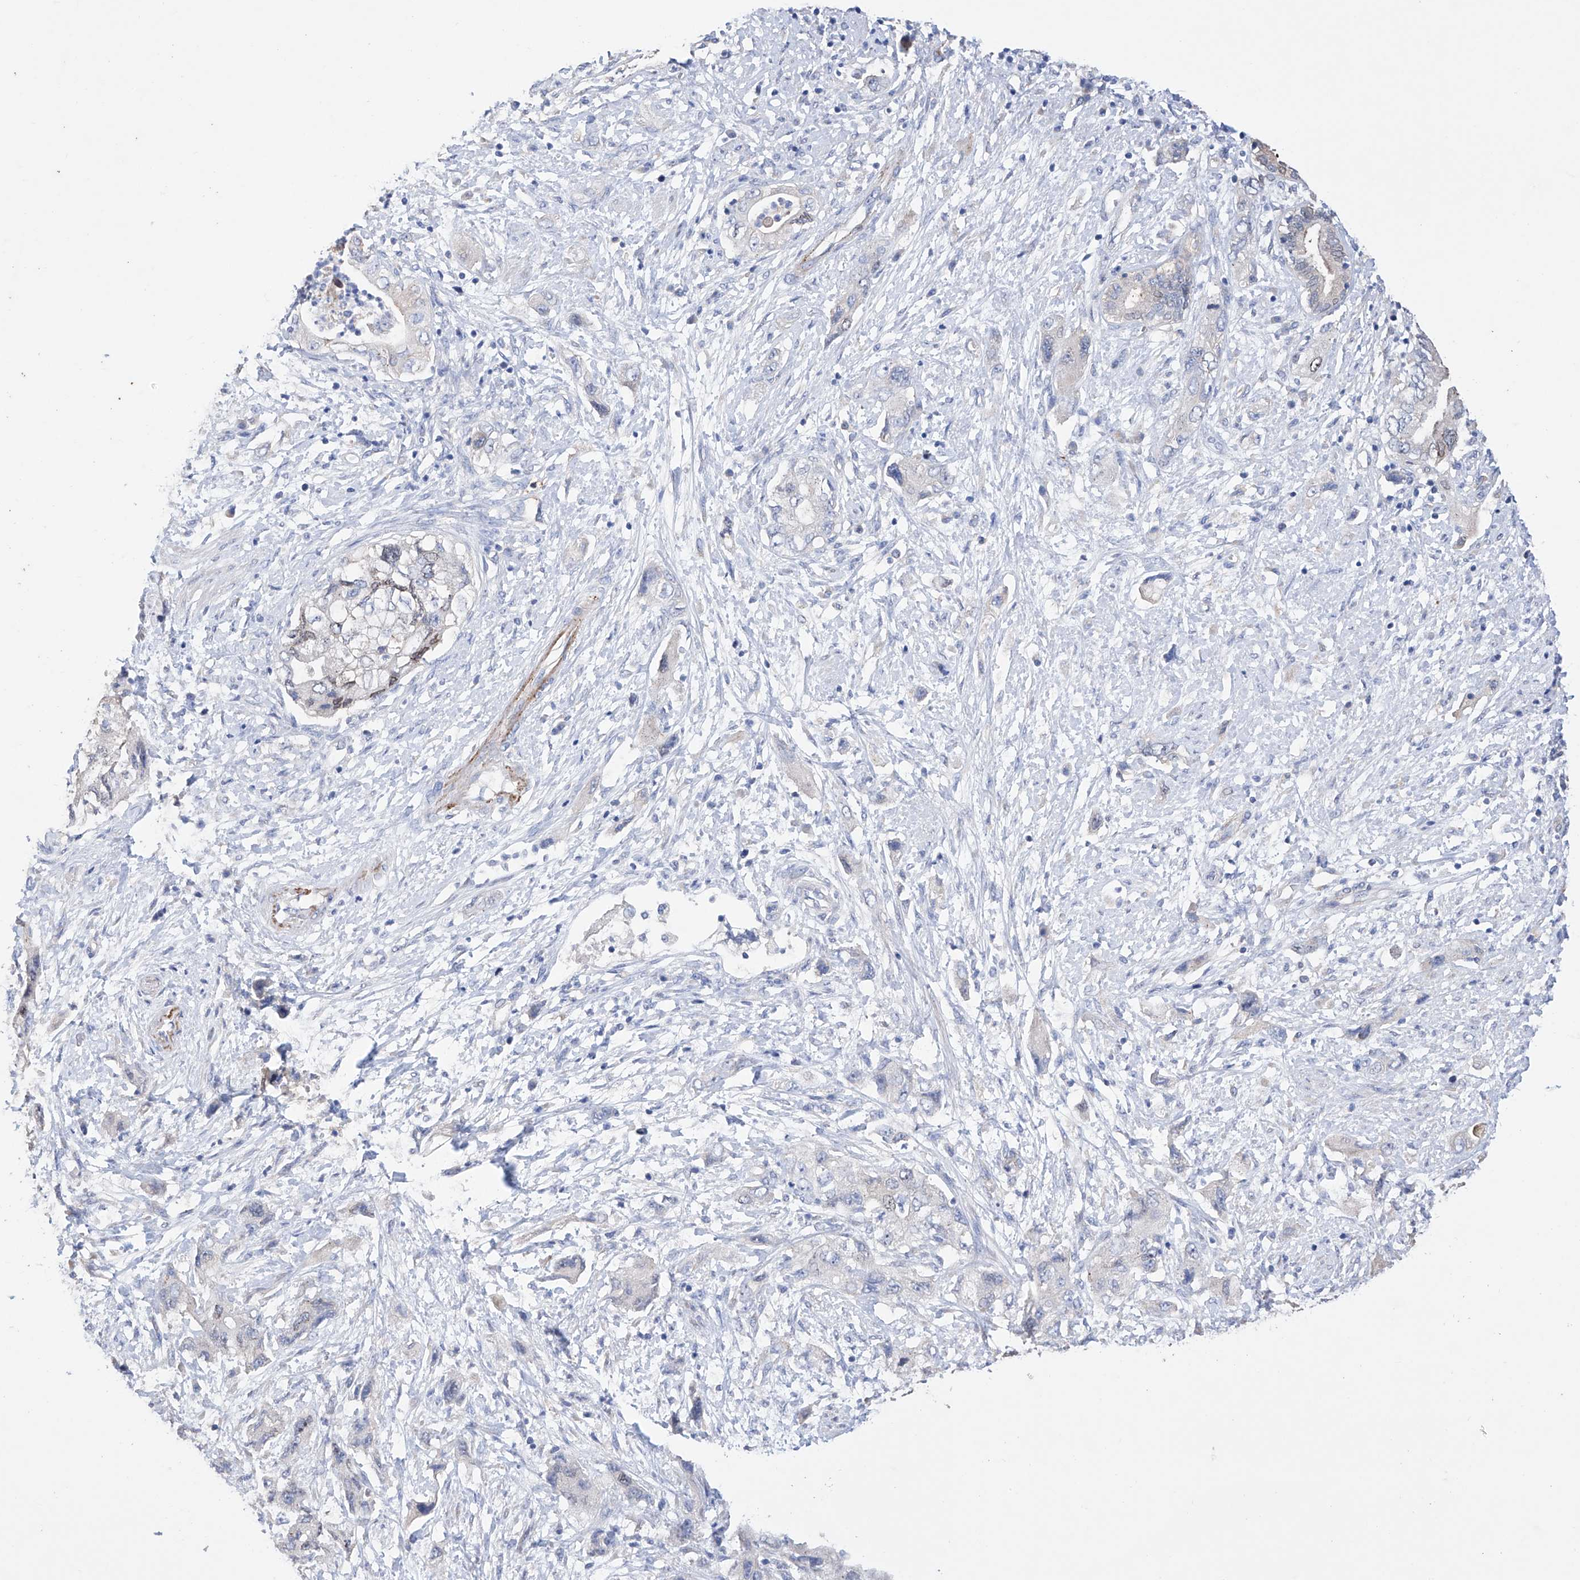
{"staining": {"intensity": "moderate", "quantity": "25%-75%", "location": "cytoplasmic/membranous"}, "tissue": "pancreatic cancer", "cell_type": "Tumor cells", "image_type": "cancer", "snomed": [{"axis": "morphology", "description": "Adenocarcinoma, NOS"}, {"axis": "topography", "description": "Pancreas"}], "caption": "Pancreatic cancer (adenocarcinoma) stained with a protein marker demonstrates moderate staining in tumor cells.", "gene": "AFG1L", "patient": {"sex": "female", "age": 73}}